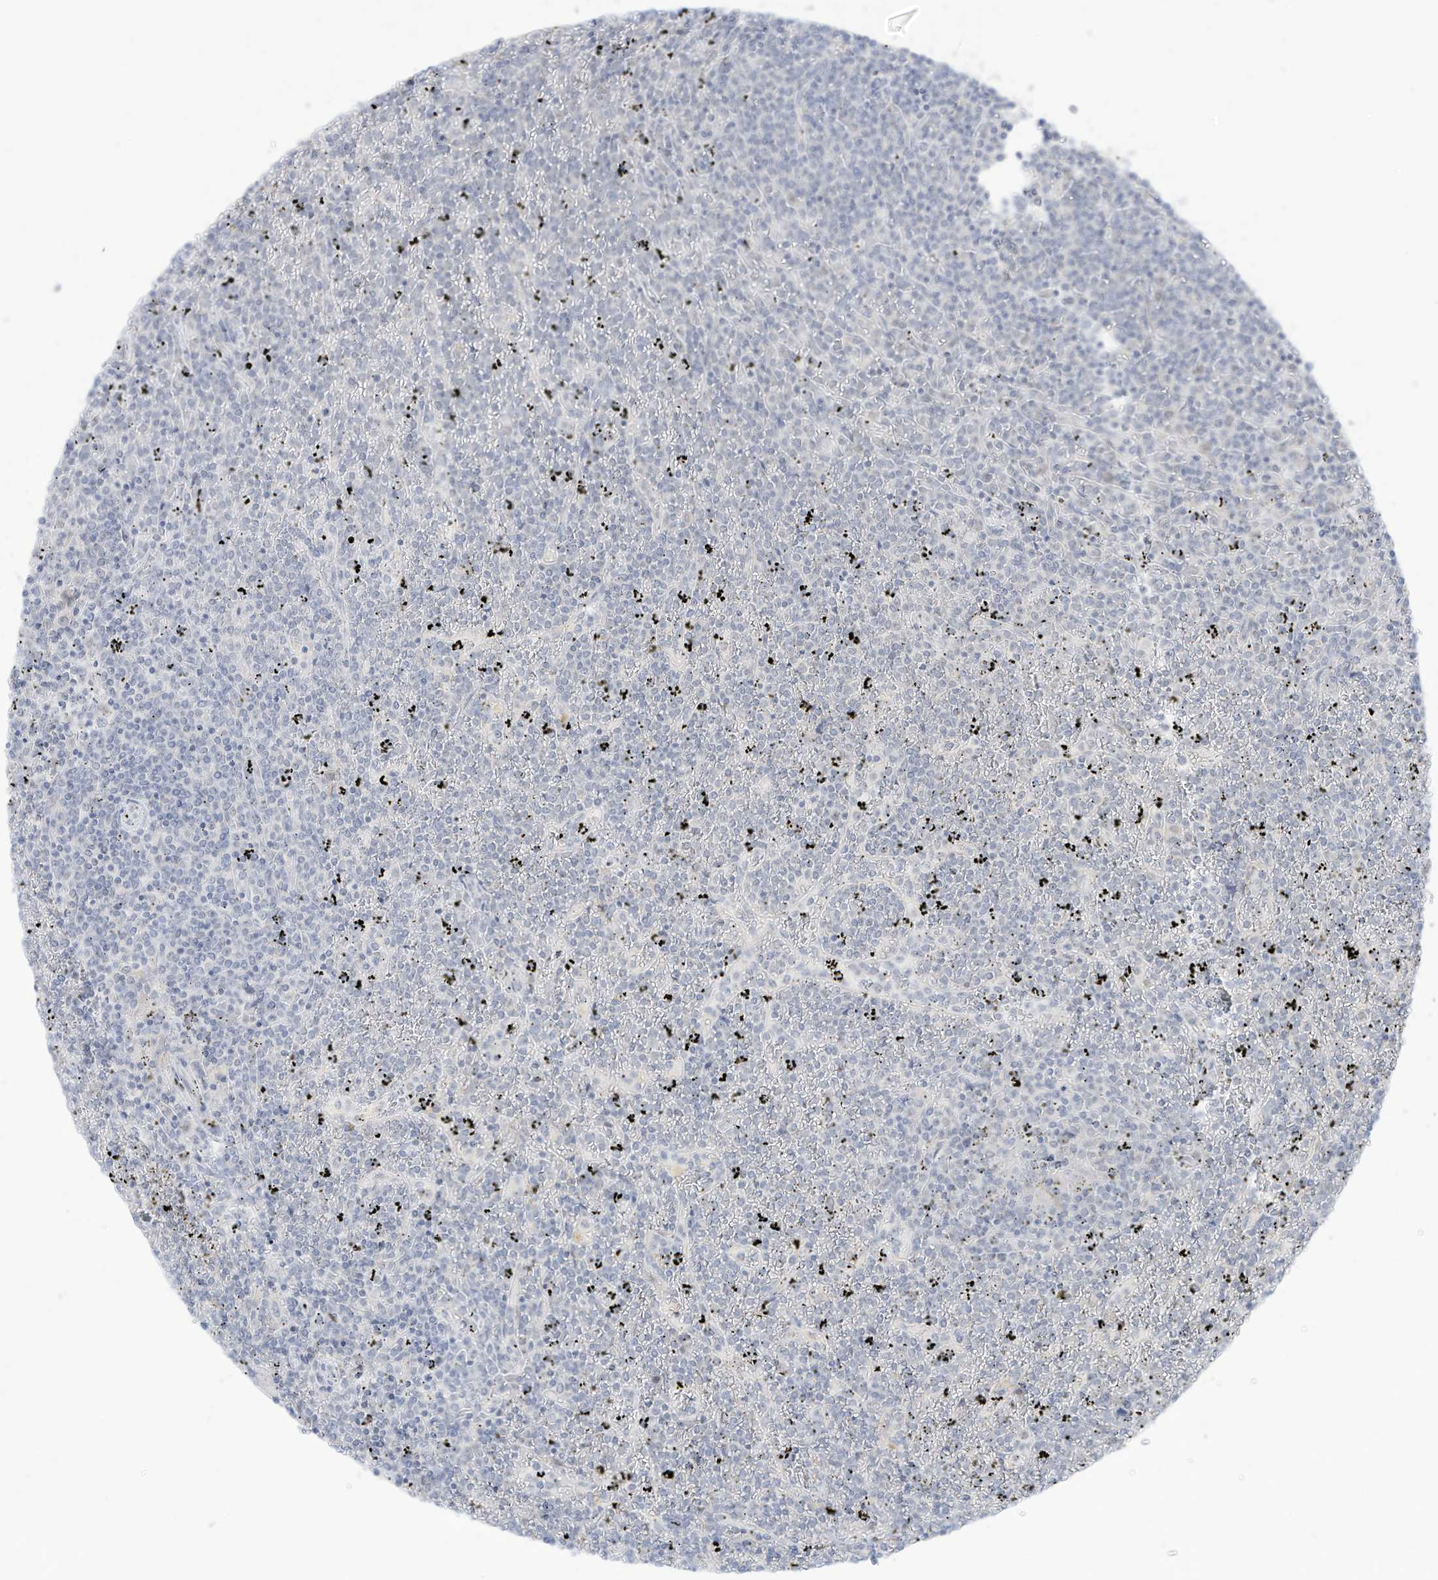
{"staining": {"intensity": "negative", "quantity": "none", "location": "none"}, "tissue": "lymphoma", "cell_type": "Tumor cells", "image_type": "cancer", "snomed": [{"axis": "morphology", "description": "Malignant lymphoma, non-Hodgkin's type, Low grade"}, {"axis": "topography", "description": "Spleen"}], "caption": "A high-resolution micrograph shows immunohistochemistry (IHC) staining of lymphoma, which shows no significant positivity in tumor cells.", "gene": "OGT", "patient": {"sex": "female", "age": 19}}